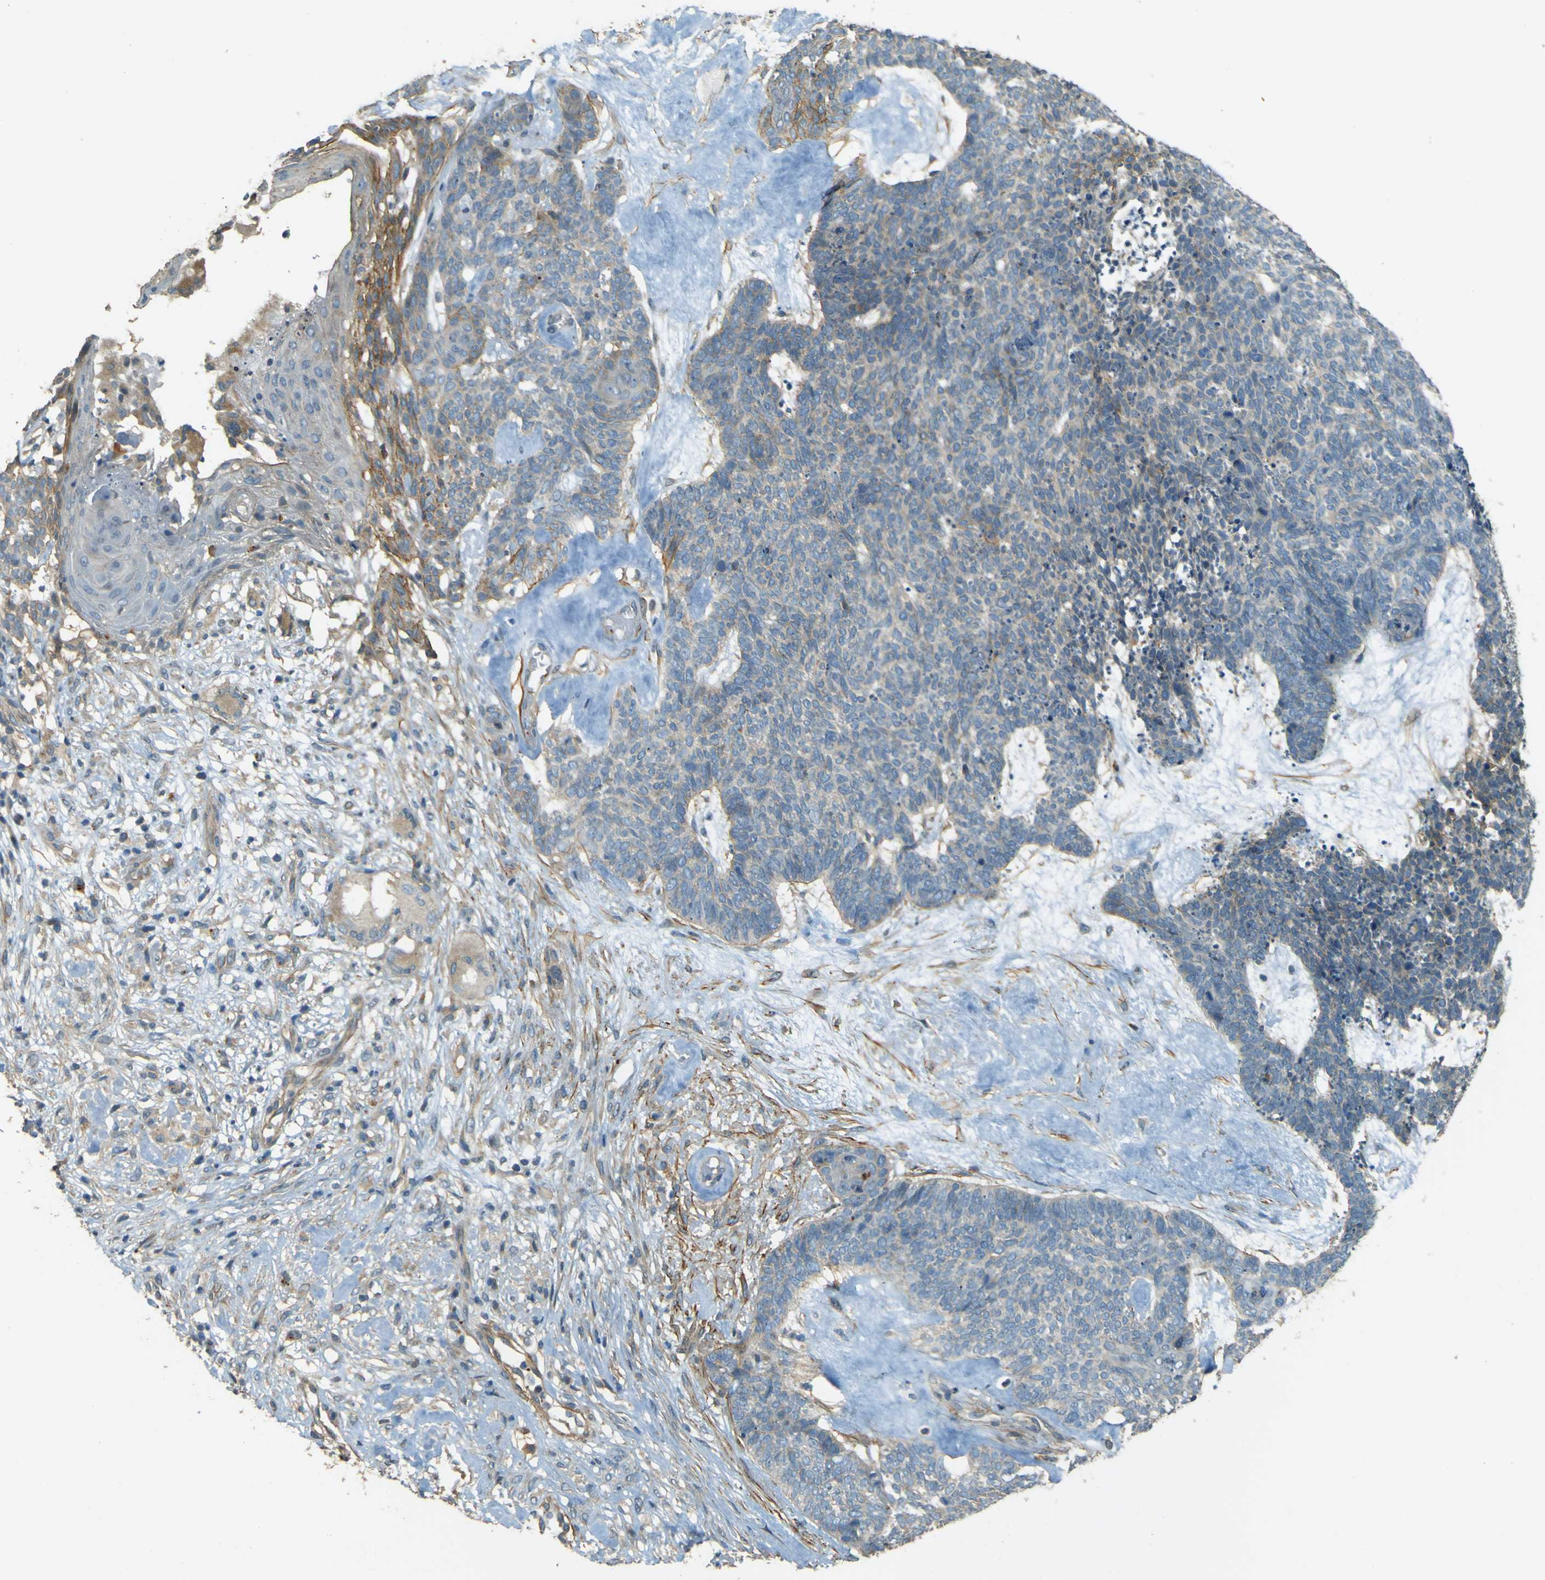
{"staining": {"intensity": "weak", "quantity": "<25%", "location": "cytoplasmic/membranous"}, "tissue": "skin cancer", "cell_type": "Tumor cells", "image_type": "cancer", "snomed": [{"axis": "morphology", "description": "Basal cell carcinoma"}, {"axis": "topography", "description": "Skin"}], "caption": "Immunohistochemical staining of skin basal cell carcinoma reveals no significant positivity in tumor cells. The staining was performed using DAB to visualize the protein expression in brown, while the nuclei were stained in blue with hematoxylin (Magnification: 20x).", "gene": "NEXN", "patient": {"sex": "female", "age": 84}}